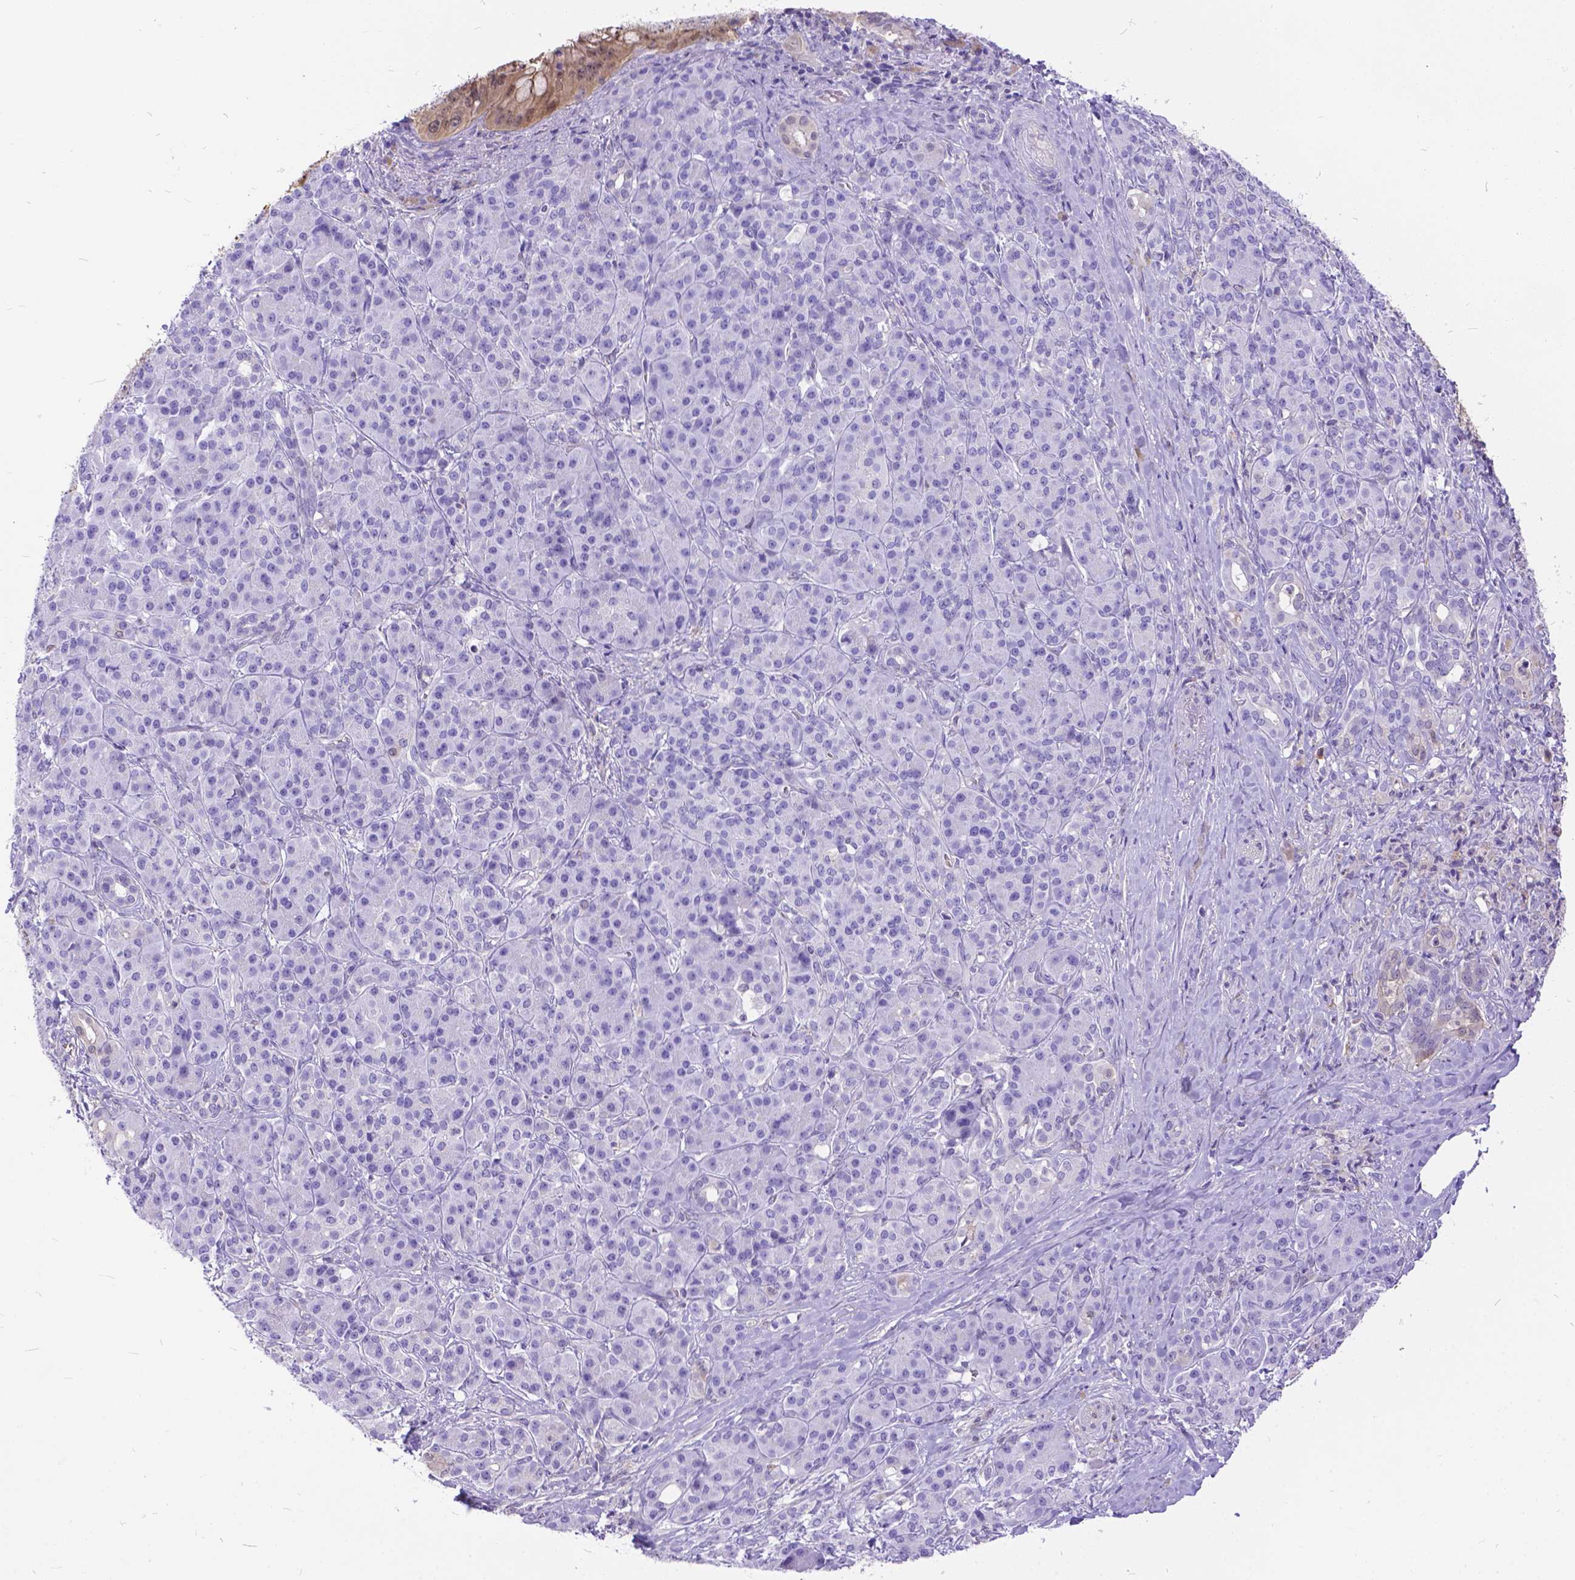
{"staining": {"intensity": "weak", "quantity": ">75%", "location": "cytoplasmic/membranous,nuclear"}, "tissue": "pancreatic cancer", "cell_type": "Tumor cells", "image_type": "cancer", "snomed": [{"axis": "morphology", "description": "Normal tissue, NOS"}, {"axis": "morphology", "description": "Inflammation, NOS"}, {"axis": "morphology", "description": "Adenocarcinoma, NOS"}, {"axis": "topography", "description": "Pancreas"}], "caption": "This is an image of immunohistochemistry (IHC) staining of adenocarcinoma (pancreatic), which shows weak positivity in the cytoplasmic/membranous and nuclear of tumor cells.", "gene": "TMEM169", "patient": {"sex": "male", "age": 57}}